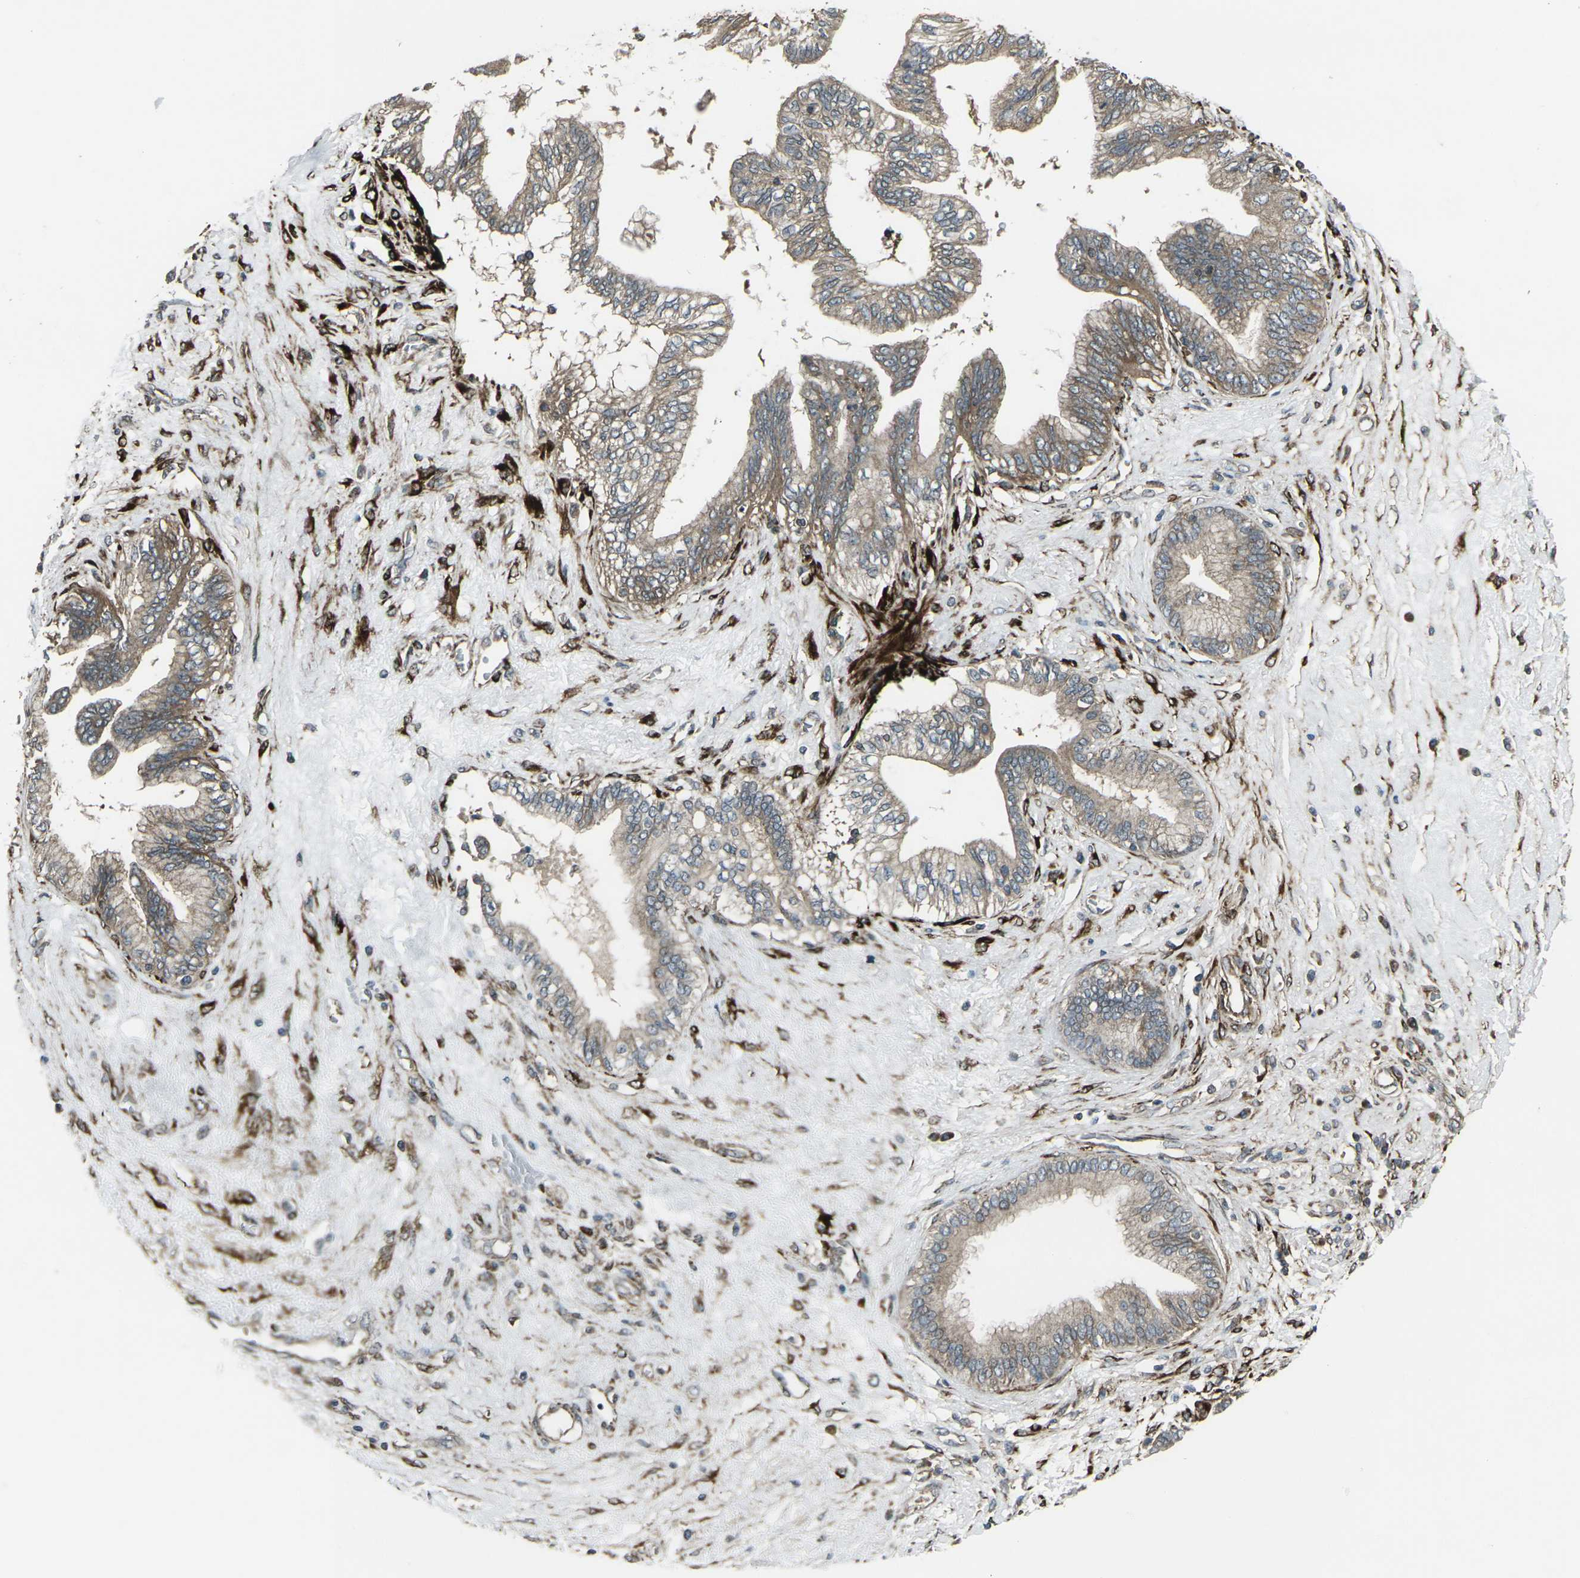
{"staining": {"intensity": "weak", "quantity": ">75%", "location": "cytoplasmic/membranous"}, "tissue": "pancreatic cancer", "cell_type": "Tumor cells", "image_type": "cancer", "snomed": [{"axis": "morphology", "description": "Adenocarcinoma, NOS"}, {"axis": "topography", "description": "Pancreas"}], "caption": "Weak cytoplasmic/membranous protein expression is seen in about >75% of tumor cells in adenocarcinoma (pancreatic).", "gene": "LSMEM1", "patient": {"sex": "female", "age": 70}}